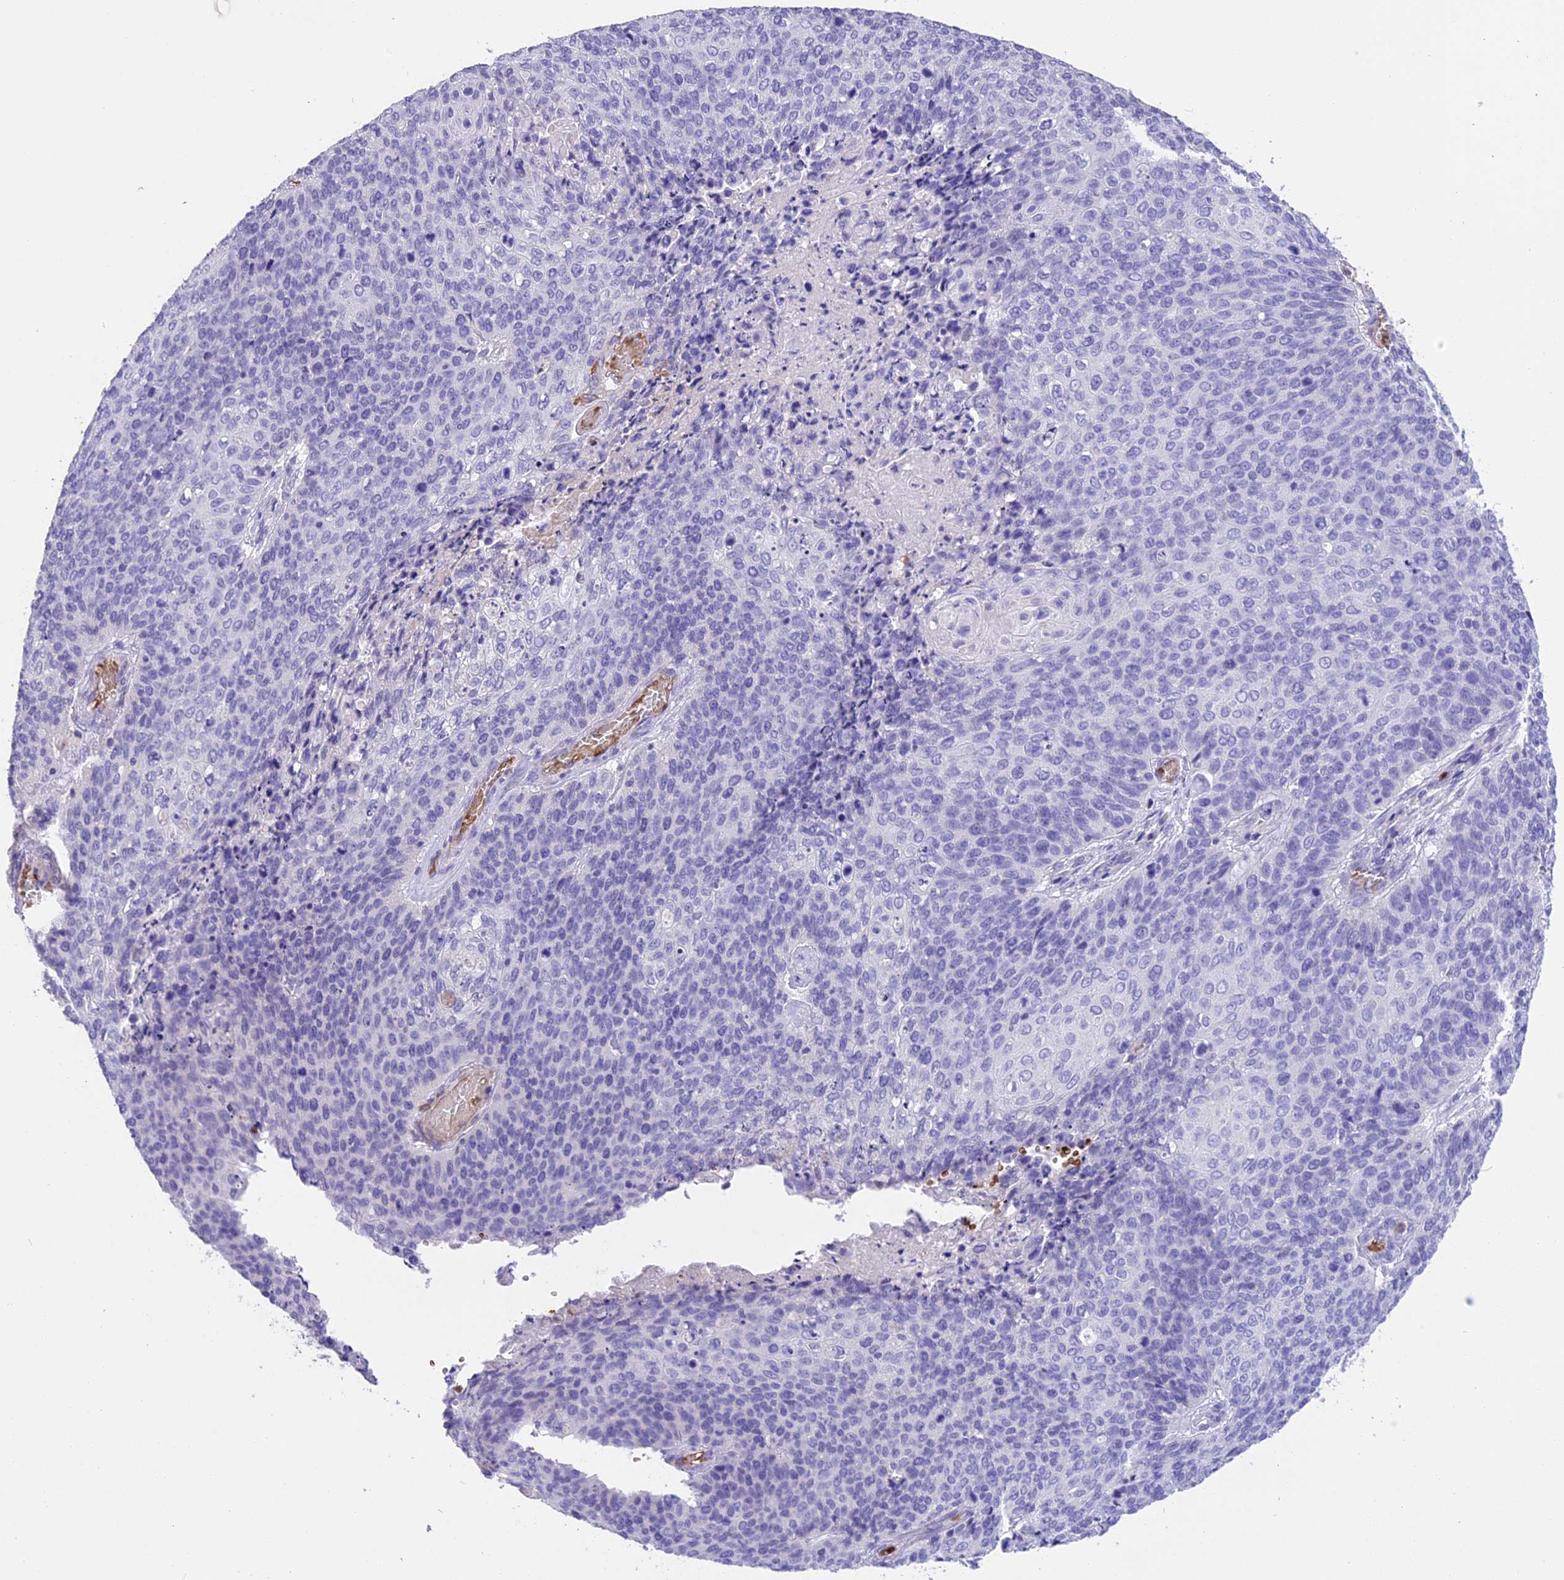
{"staining": {"intensity": "negative", "quantity": "none", "location": "none"}, "tissue": "cervical cancer", "cell_type": "Tumor cells", "image_type": "cancer", "snomed": [{"axis": "morphology", "description": "Squamous cell carcinoma, NOS"}, {"axis": "topography", "description": "Cervix"}], "caption": "The micrograph displays no staining of tumor cells in cervical cancer.", "gene": "TNNC2", "patient": {"sex": "female", "age": 39}}